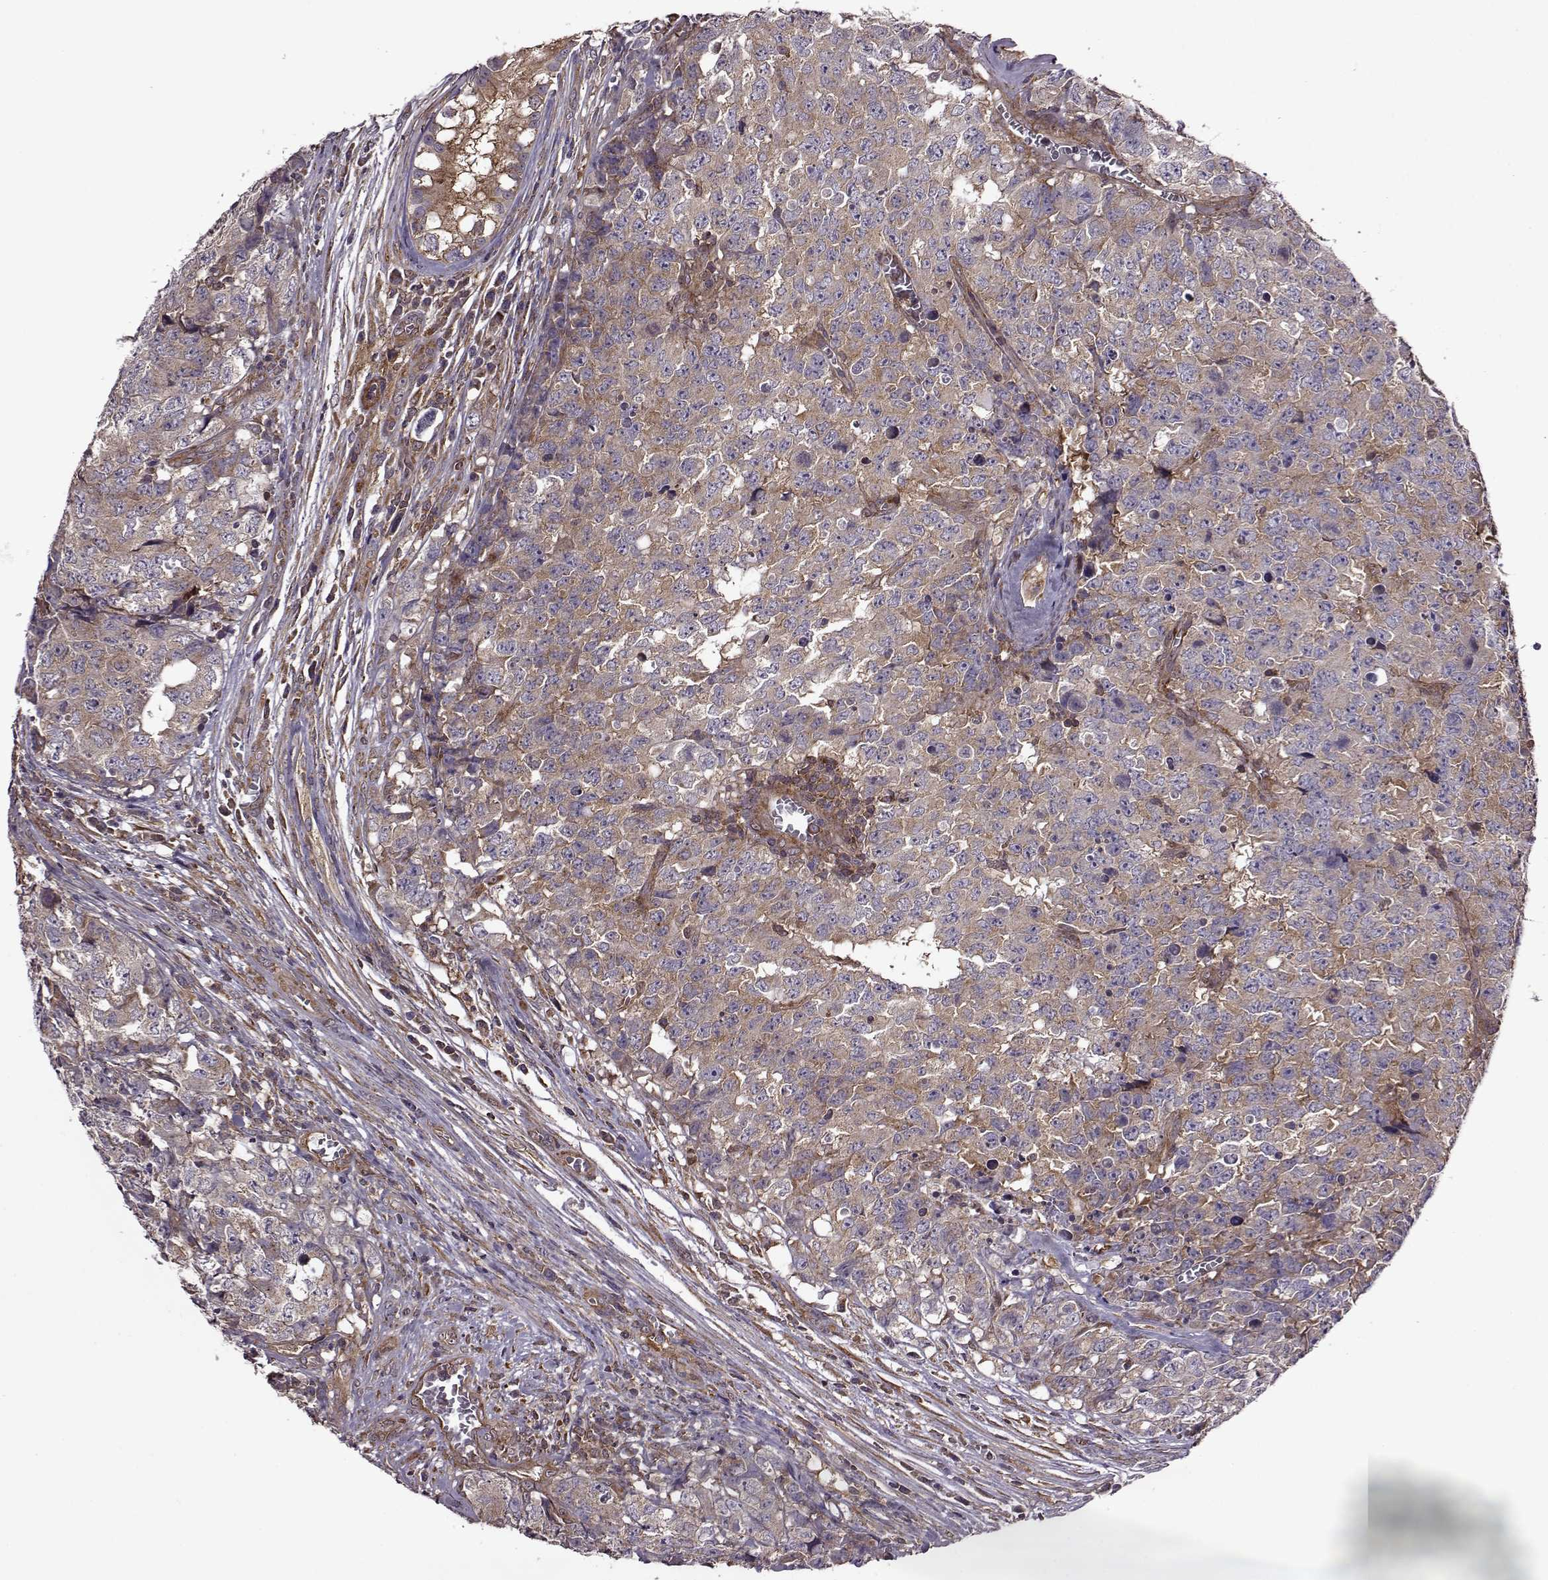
{"staining": {"intensity": "moderate", "quantity": ">75%", "location": "cytoplasmic/membranous"}, "tissue": "testis cancer", "cell_type": "Tumor cells", "image_type": "cancer", "snomed": [{"axis": "morphology", "description": "Carcinoma, Embryonal, NOS"}, {"axis": "topography", "description": "Testis"}], "caption": "Human testis embryonal carcinoma stained with a brown dye demonstrates moderate cytoplasmic/membranous positive positivity in about >75% of tumor cells.", "gene": "URI1", "patient": {"sex": "male", "age": 23}}